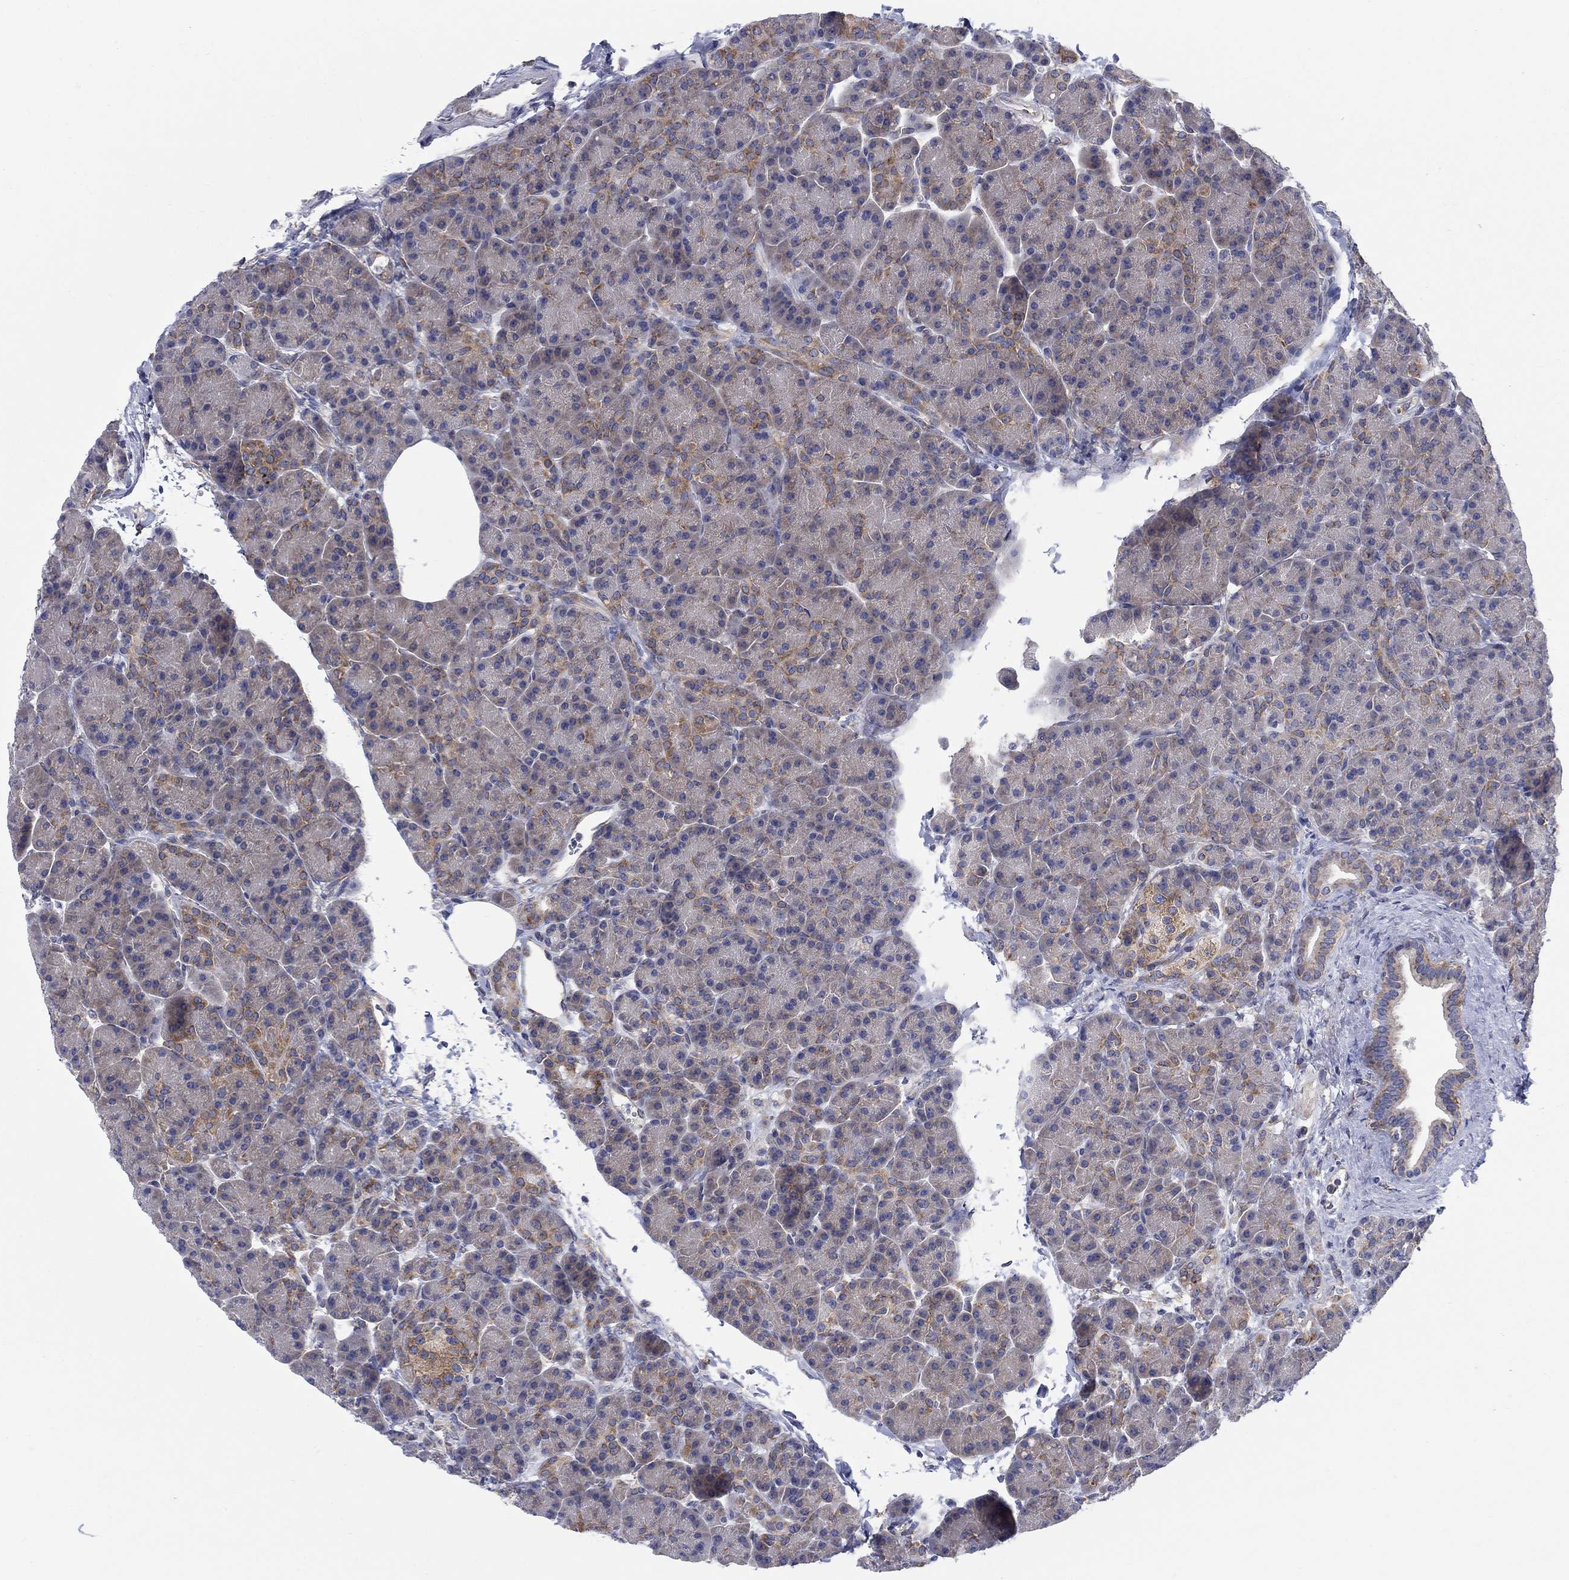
{"staining": {"intensity": "moderate", "quantity": "<25%", "location": "cytoplasmic/membranous"}, "tissue": "pancreas", "cell_type": "Exocrine glandular cells", "image_type": "normal", "snomed": [{"axis": "morphology", "description": "Normal tissue, NOS"}, {"axis": "topography", "description": "Pancreas"}], "caption": "A histopathology image showing moderate cytoplasmic/membranous staining in about <25% of exocrine glandular cells in unremarkable pancreas, as visualized by brown immunohistochemical staining.", "gene": "TMEM59", "patient": {"sex": "female", "age": 63}}